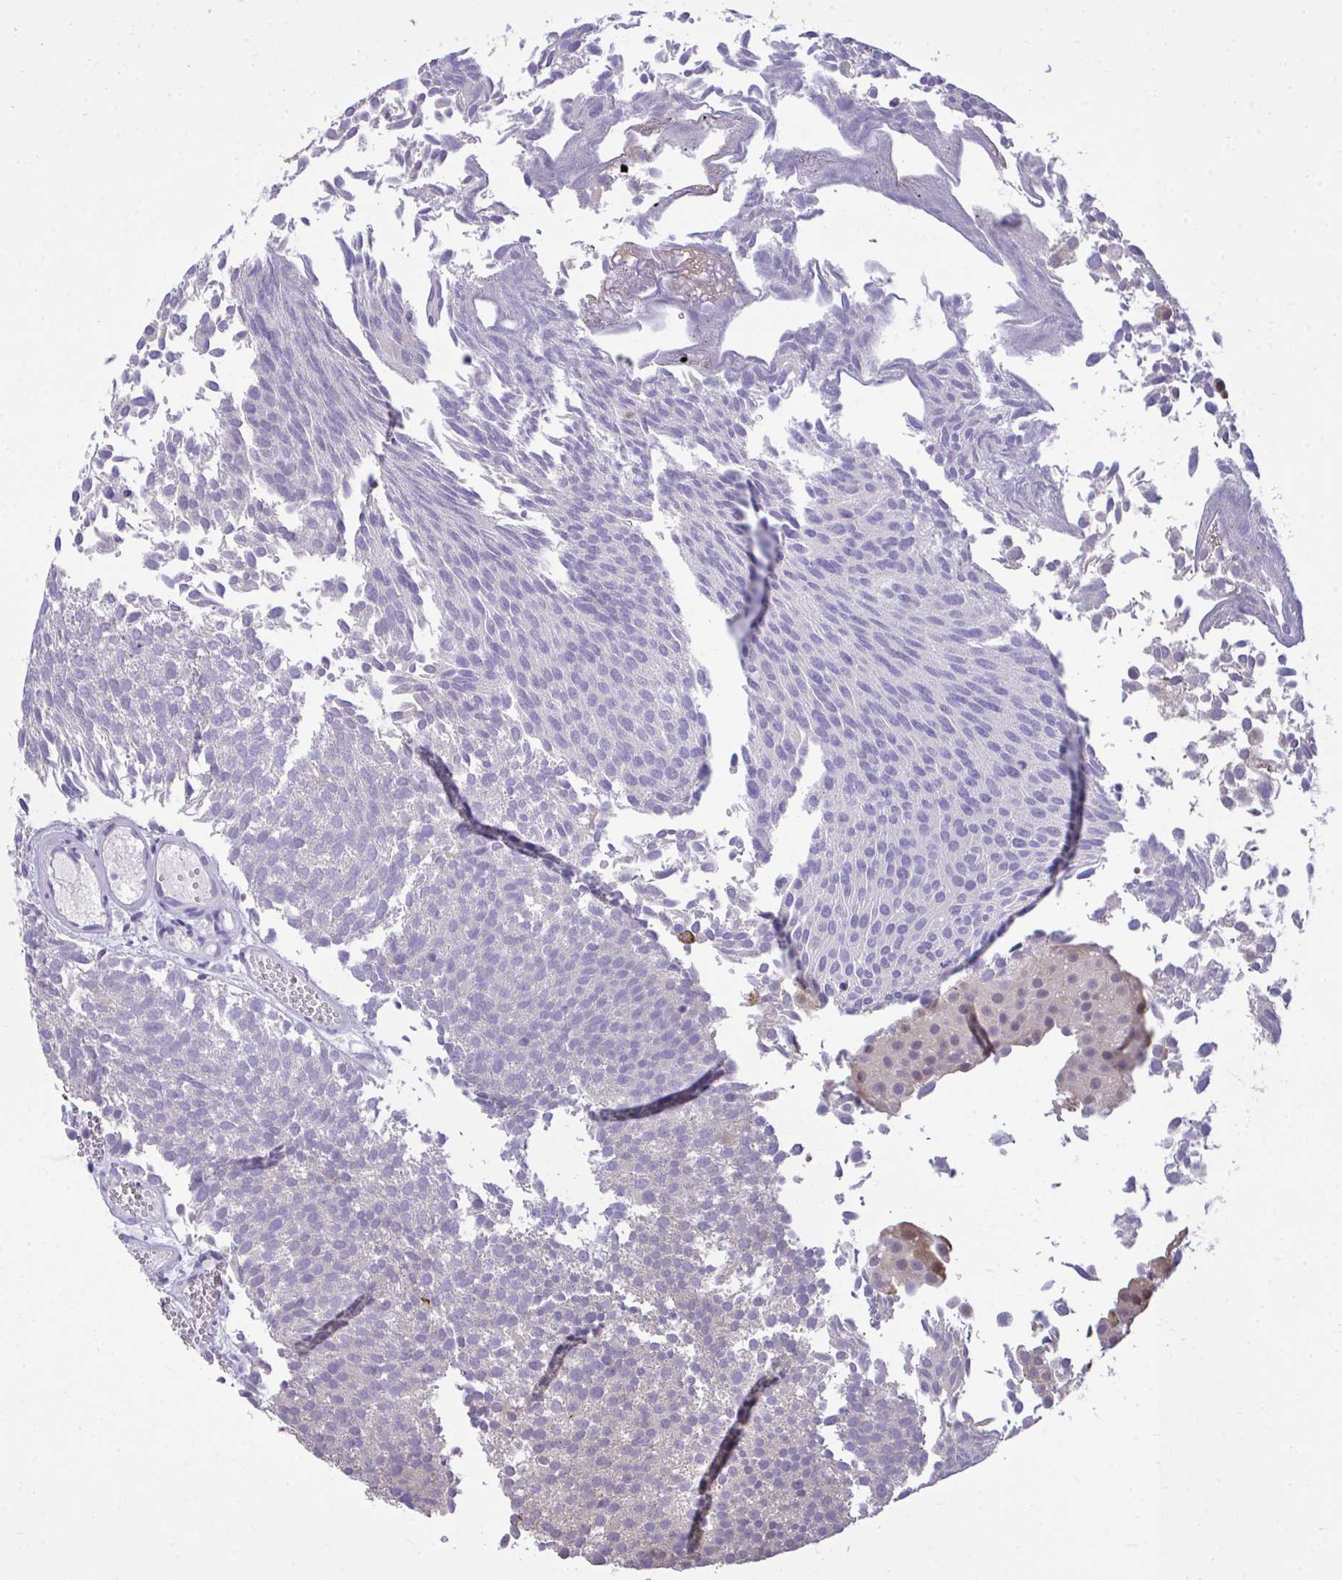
{"staining": {"intensity": "negative", "quantity": "none", "location": "none"}, "tissue": "urothelial cancer", "cell_type": "Tumor cells", "image_type": "cancer", "snomed": [{"axis": "morphology", "description": "Urothelial carcinoma, Low grade"}, {"axis": "topography", "description": "Urinary bladder"}], "caption": "Immunohistochemistry image of human low-grade urothelial carcinoma stained for a protein (brown), which demonstrates no positivity in tumor cells.", "gene": "TMCO5A", "patient": {"sex": "female", "age": 79}}